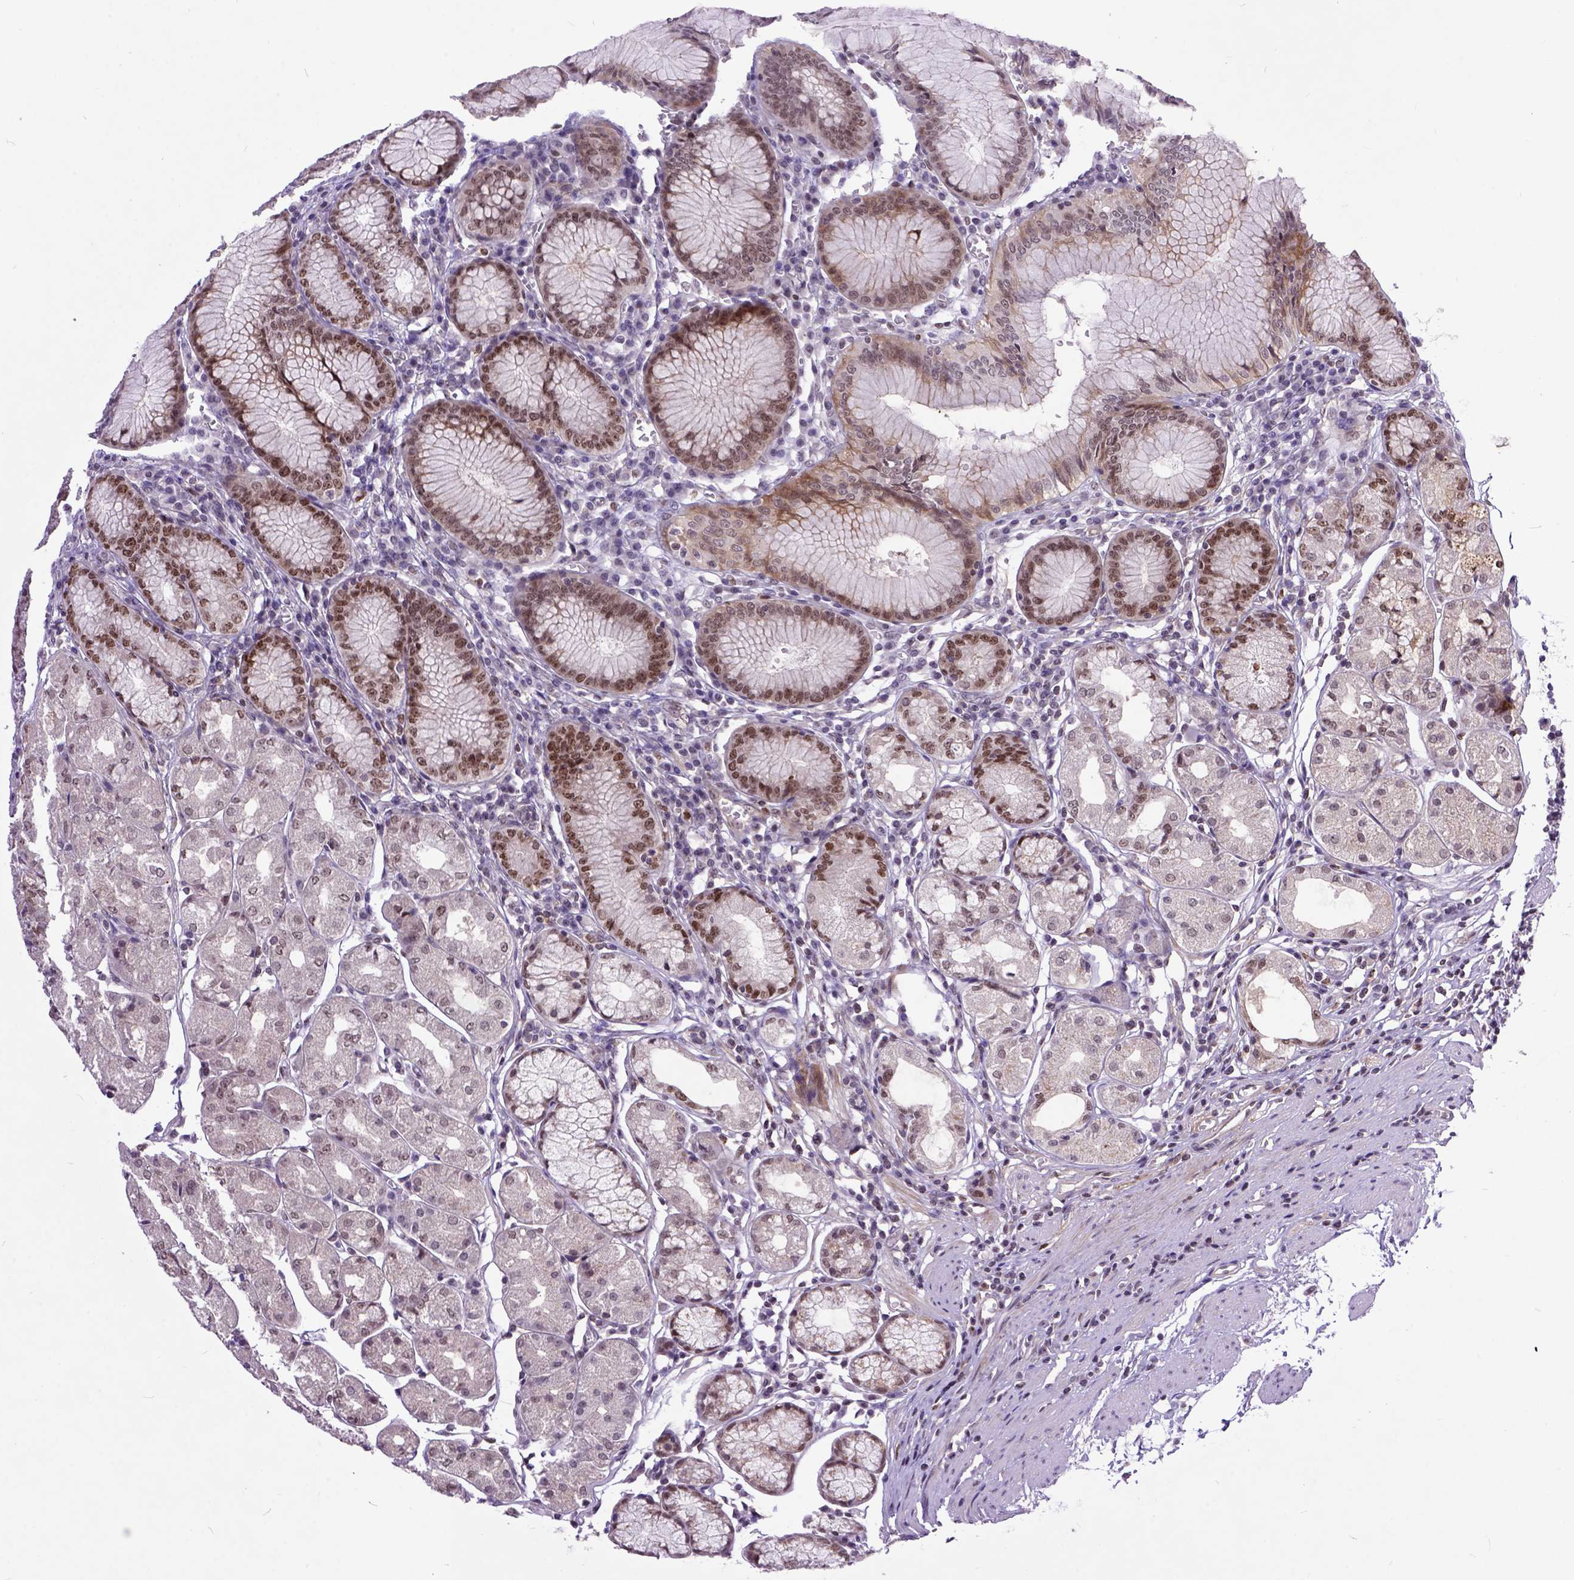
{"staining": {"intensity": "moderate", "quantity": ">75%", "location": "nuclear"}, "tissue": "stomach", "cell_type": "Glandular cells", "image_type": "normal", "snomed": [{"axis": "morphology", "description": "Normal tissue, NOS"}, {"axis": "topography", "description": "Stomach"}], "caption": "This image reveals benign stomach stained with immunohistochemistry to label a protein in brown. The nuclear of glandular cells show moderate positivity for the protein. Nuclei are counter-stained blue.", "gene": "RCC2", "patient": {"sex": "male", "age": 55}}